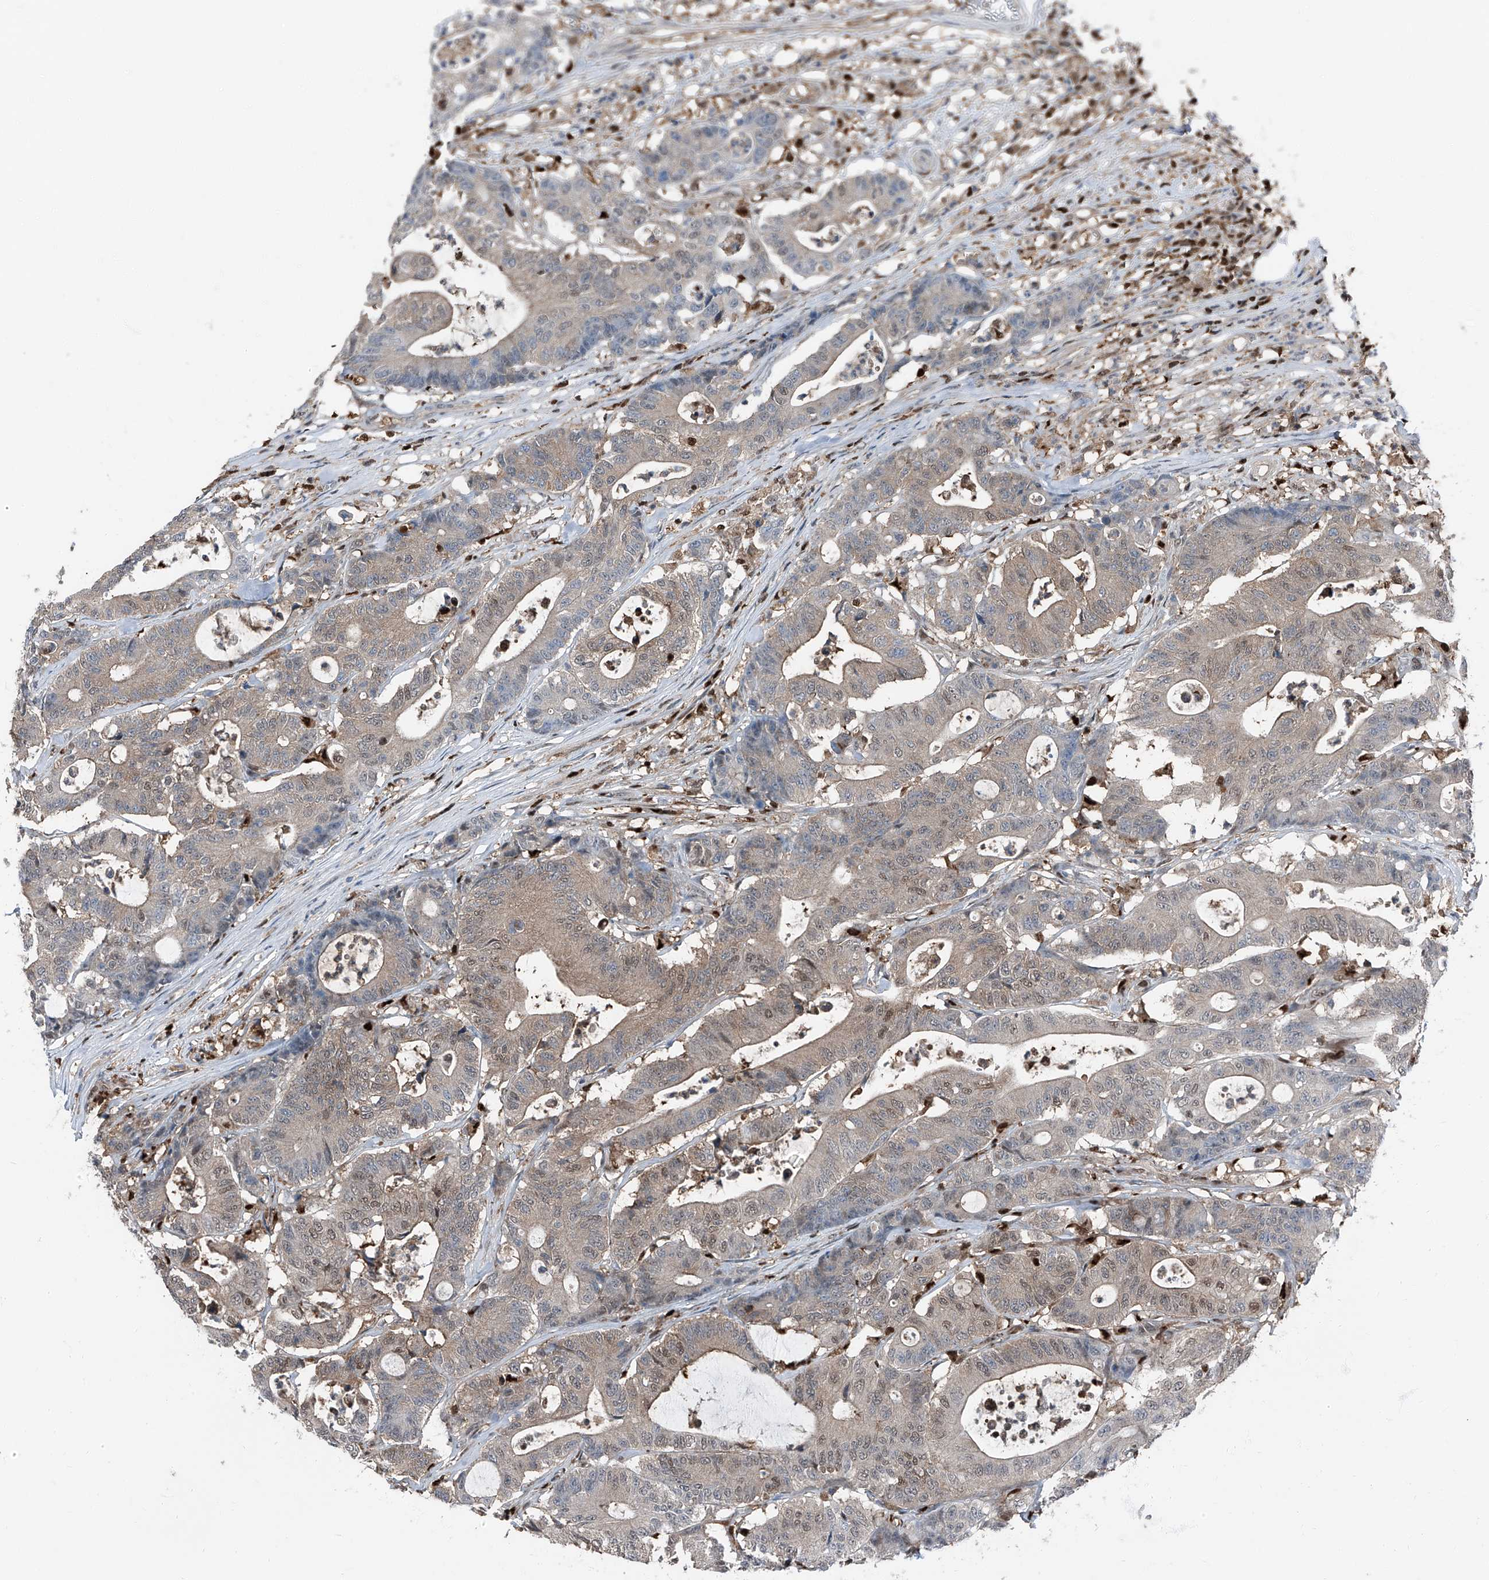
{"staining": {"intensity": "weak", "quantity": "25%-75%", "location": "cytoplasmic/membranous,nuclear"}, "tissue": "colorectal cancer", "cell_type": "Tumor cells", "image_type": "cancer", "snomed": [{"axis": "morphology", "description": "Adenocarcinoma, NOS"}, {"axis": "topography", "description": "Colon"}], "caption": "Colorectal cancer (adenocarcinoma) tissue displays weak cytoplasmic/membranous and nuclear staining in about 25%-75% of tumor cells", "gene": "PSMB10", "patient": {"sex": "female", "age": 84}}